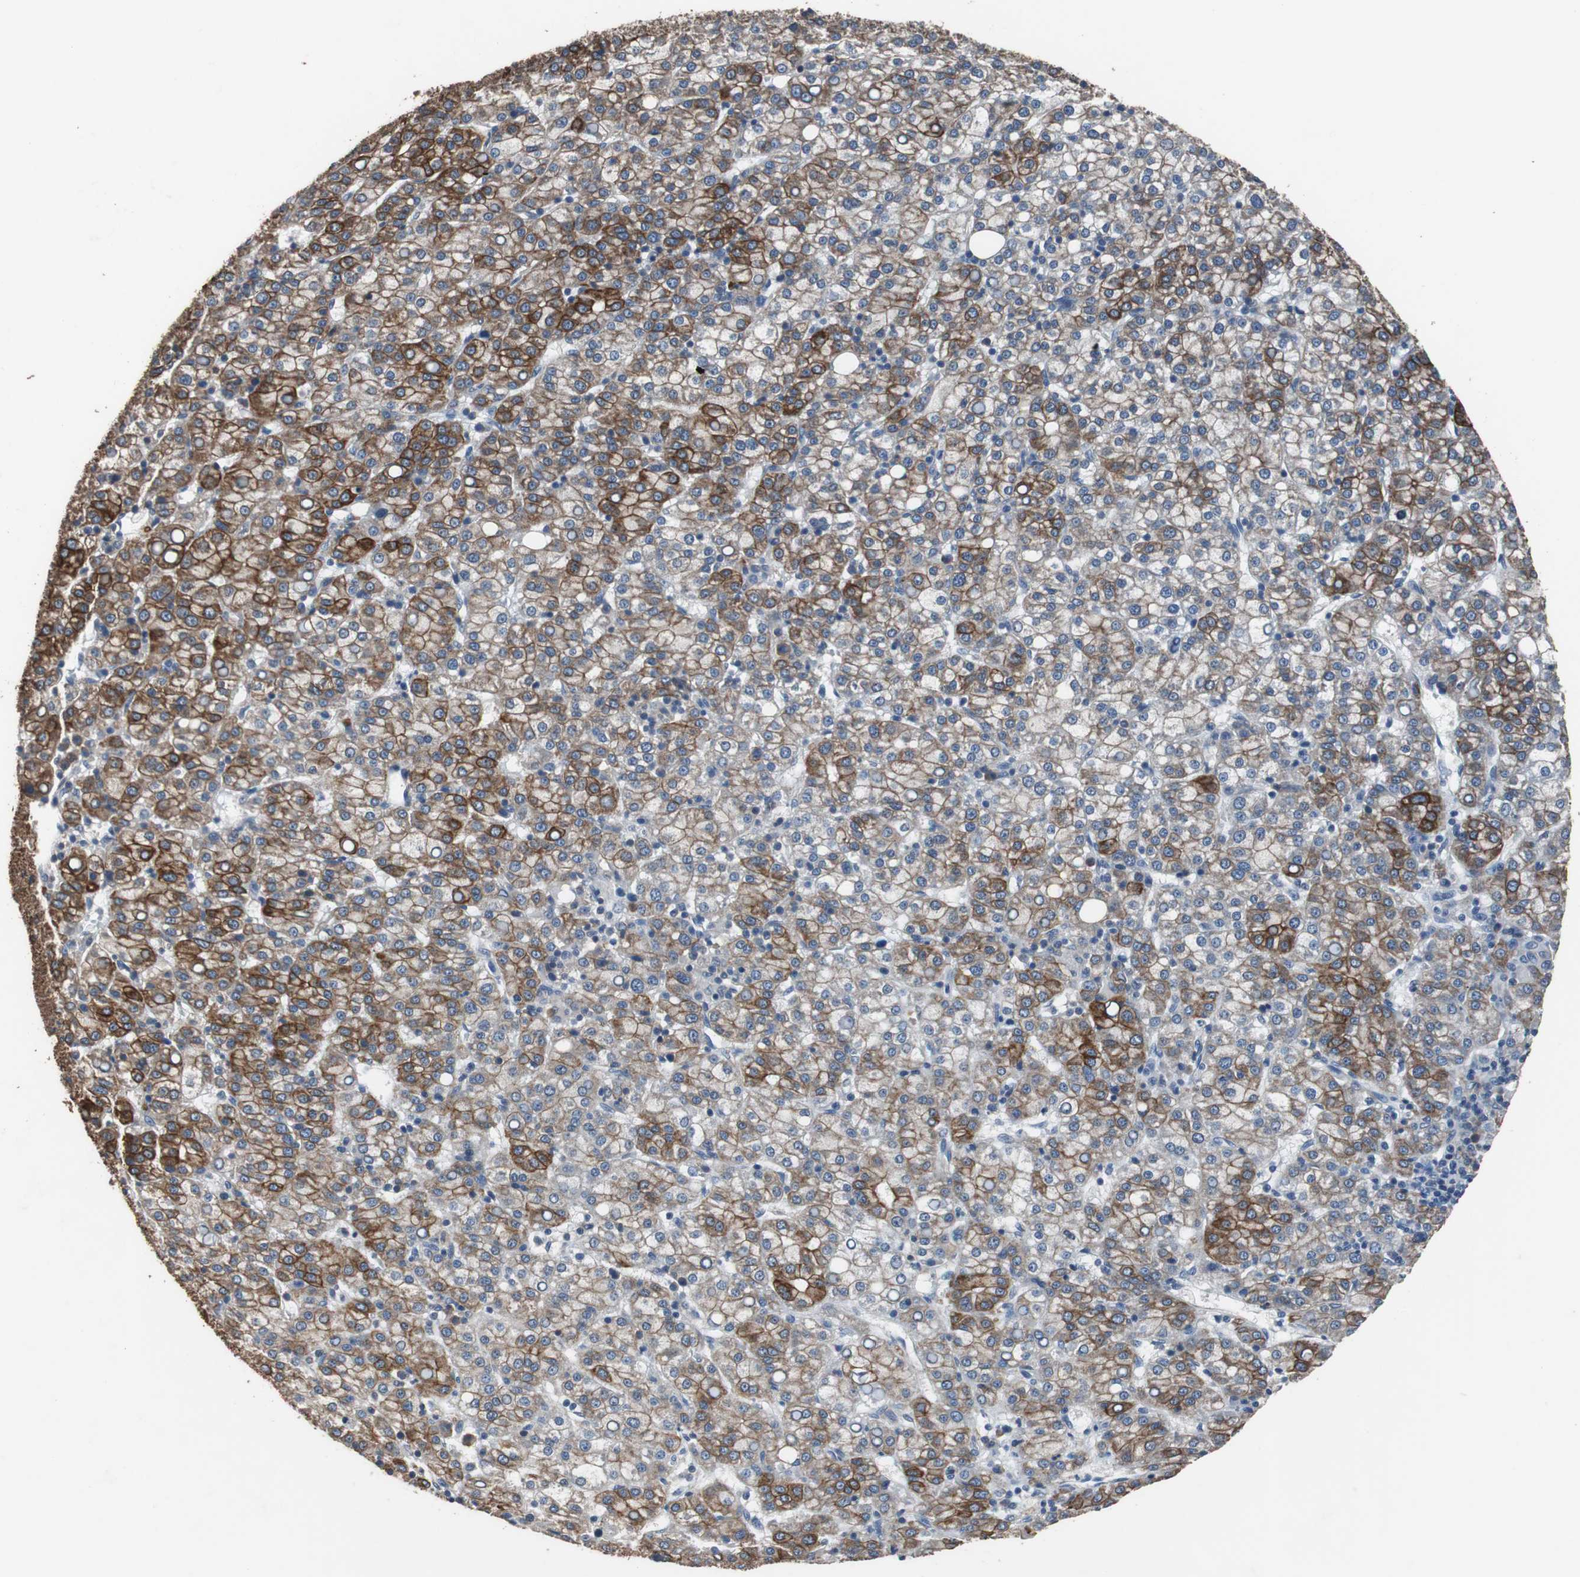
{"staining": {"intensity": "strong", "quantity": "<25%", "location": "cytoplasmic/membranous"}, "tissue": "liver cancer", "cell_type": "Tumor cells", "image_type": "cancer", "snomed": [{"axis": "morphology", "description": "Carcinoma, Hepatocellular, NOS"}, {"axis": "topography", "description": "Liver"}], "caption": "Immunohistochemistry (DAB (3,3'-diaminobenzidine)) staining of liver cancer (hepatocellular carcinoma) exhibits strong cytoplasmic/membranous protein staining in about <25% of tumor cells.", "gene": "USP10", "patient": {"sex": "female", "age": 58}}